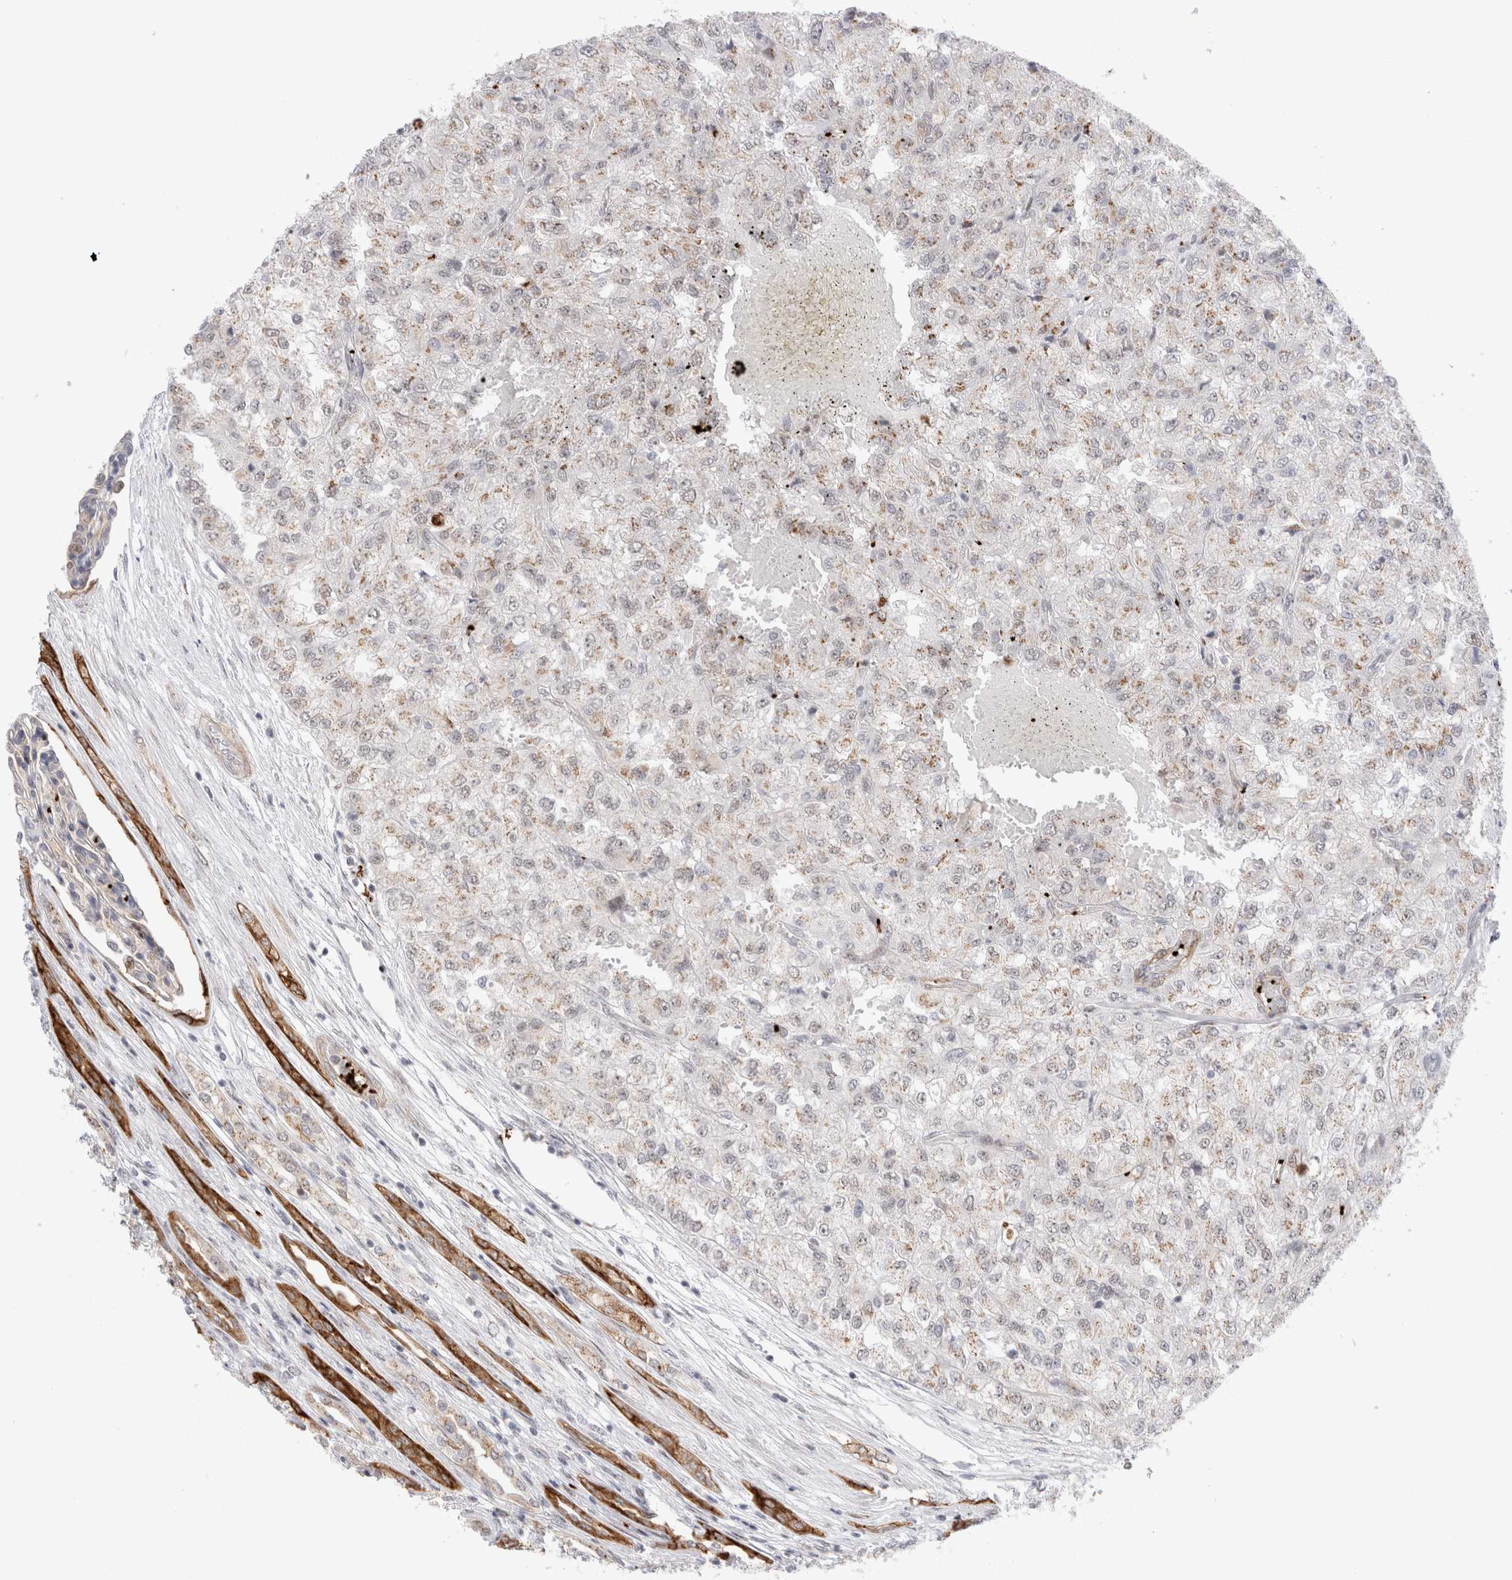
{"staining": {"intensity": "weak", "quantity": "<25%", "location": "cytoplasmic/membranous"}, "tissue": "renal cancer", "cell_type": "Tumor cells", "image_type": "cancer", "snomed": [{"axis": "morphology", "description": "Adenocarcinoma, NOS"}, {"axis": "topography", "description": "Kidney"}], "caption": "Adenocarcinoma (renal) stained for a protein using IHC demonstrates no expression tumor cells.", "gene": "VPS28", "patient": {"sex": "female", "age": 54}}